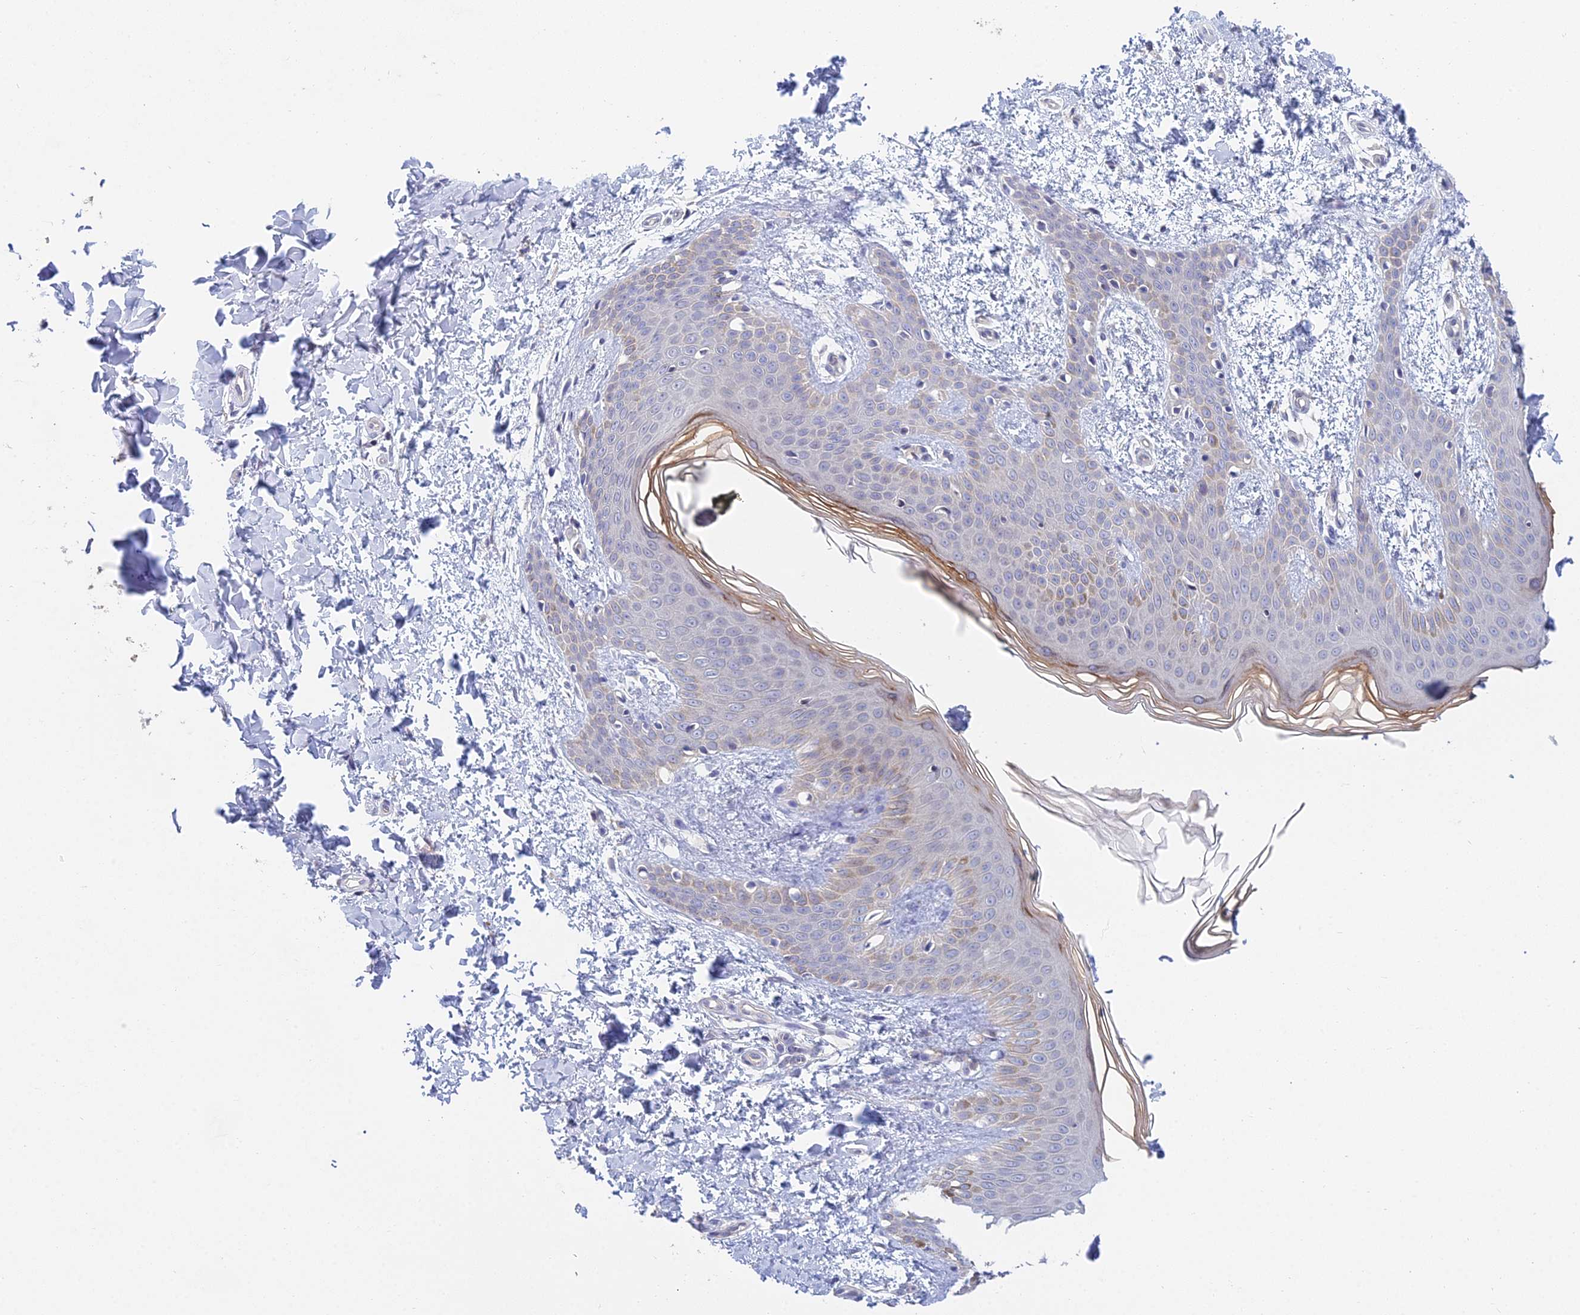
{"staining": {"intensity": "negative", "quantity": "none", "location": "none"}, "tissue": "skin", "cell_type": "Fibroblasts", "image_type": "normal", "snomed": [{"axis": "morphology", "description": "Normal tissue, NOS"}, {"axis": "topography", "description": "Skin"}], "caption": "An immunohistochemistry (IHC) photomicrograph of unremarkable skin is shown. There is no staining in fibroblasts of skin.", "gene": "METTL26", "patient": {"sex": "male", "age": 36}}